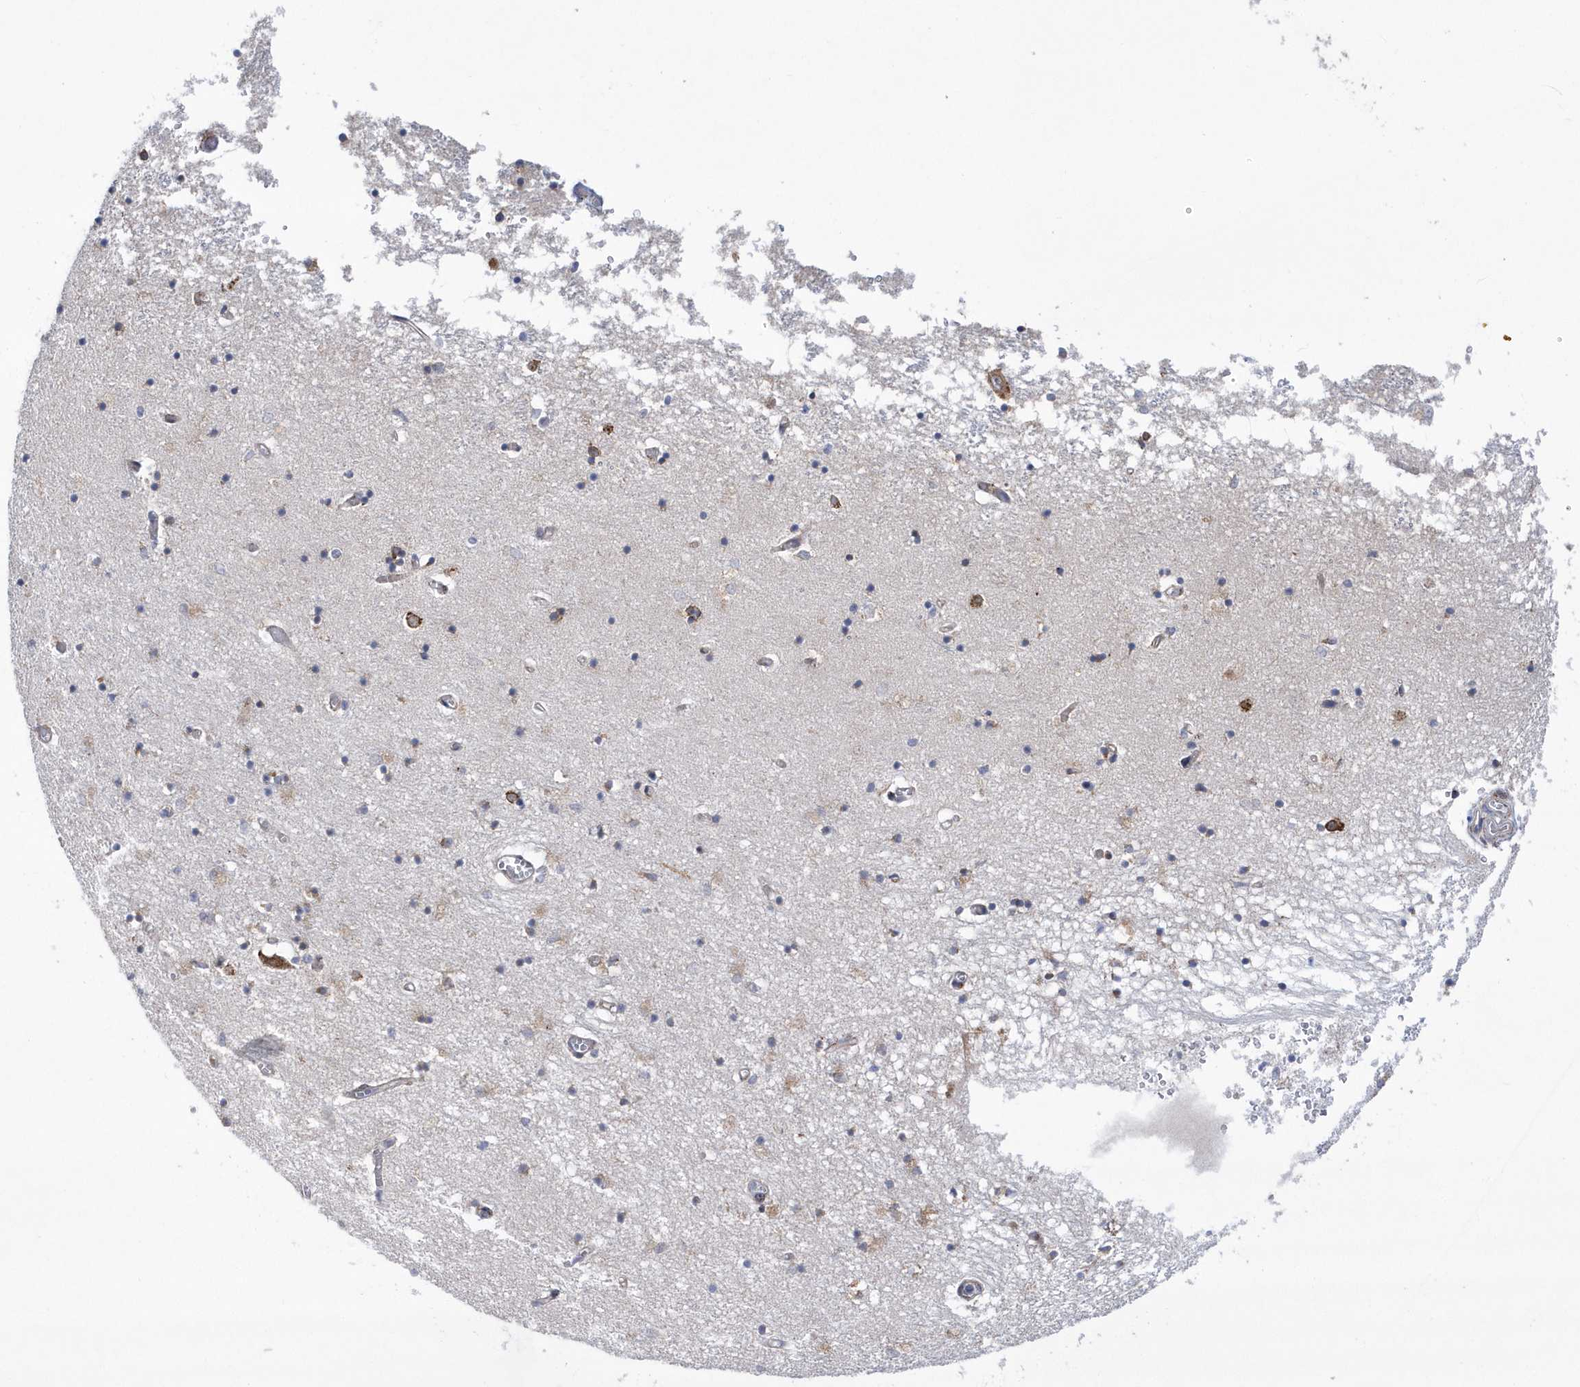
{"staining": {"intensity": "negative", "quantity": "none", "location": "none"}, "tissue": "hippocampus", "cell_type": "Glial cells", "image_type": "normal", "snomed": [{"axis": "morphology", "description": "Normal tissue, NOS"}, {"axis": "topography", "description": "Hippocampus"}], "caption": "DAB immunohistochemical staining of benign human hippocampus shows no significant positivity in glial cells.", "gene": "MED31", "patient": {"sex": "male", "age": 70}}